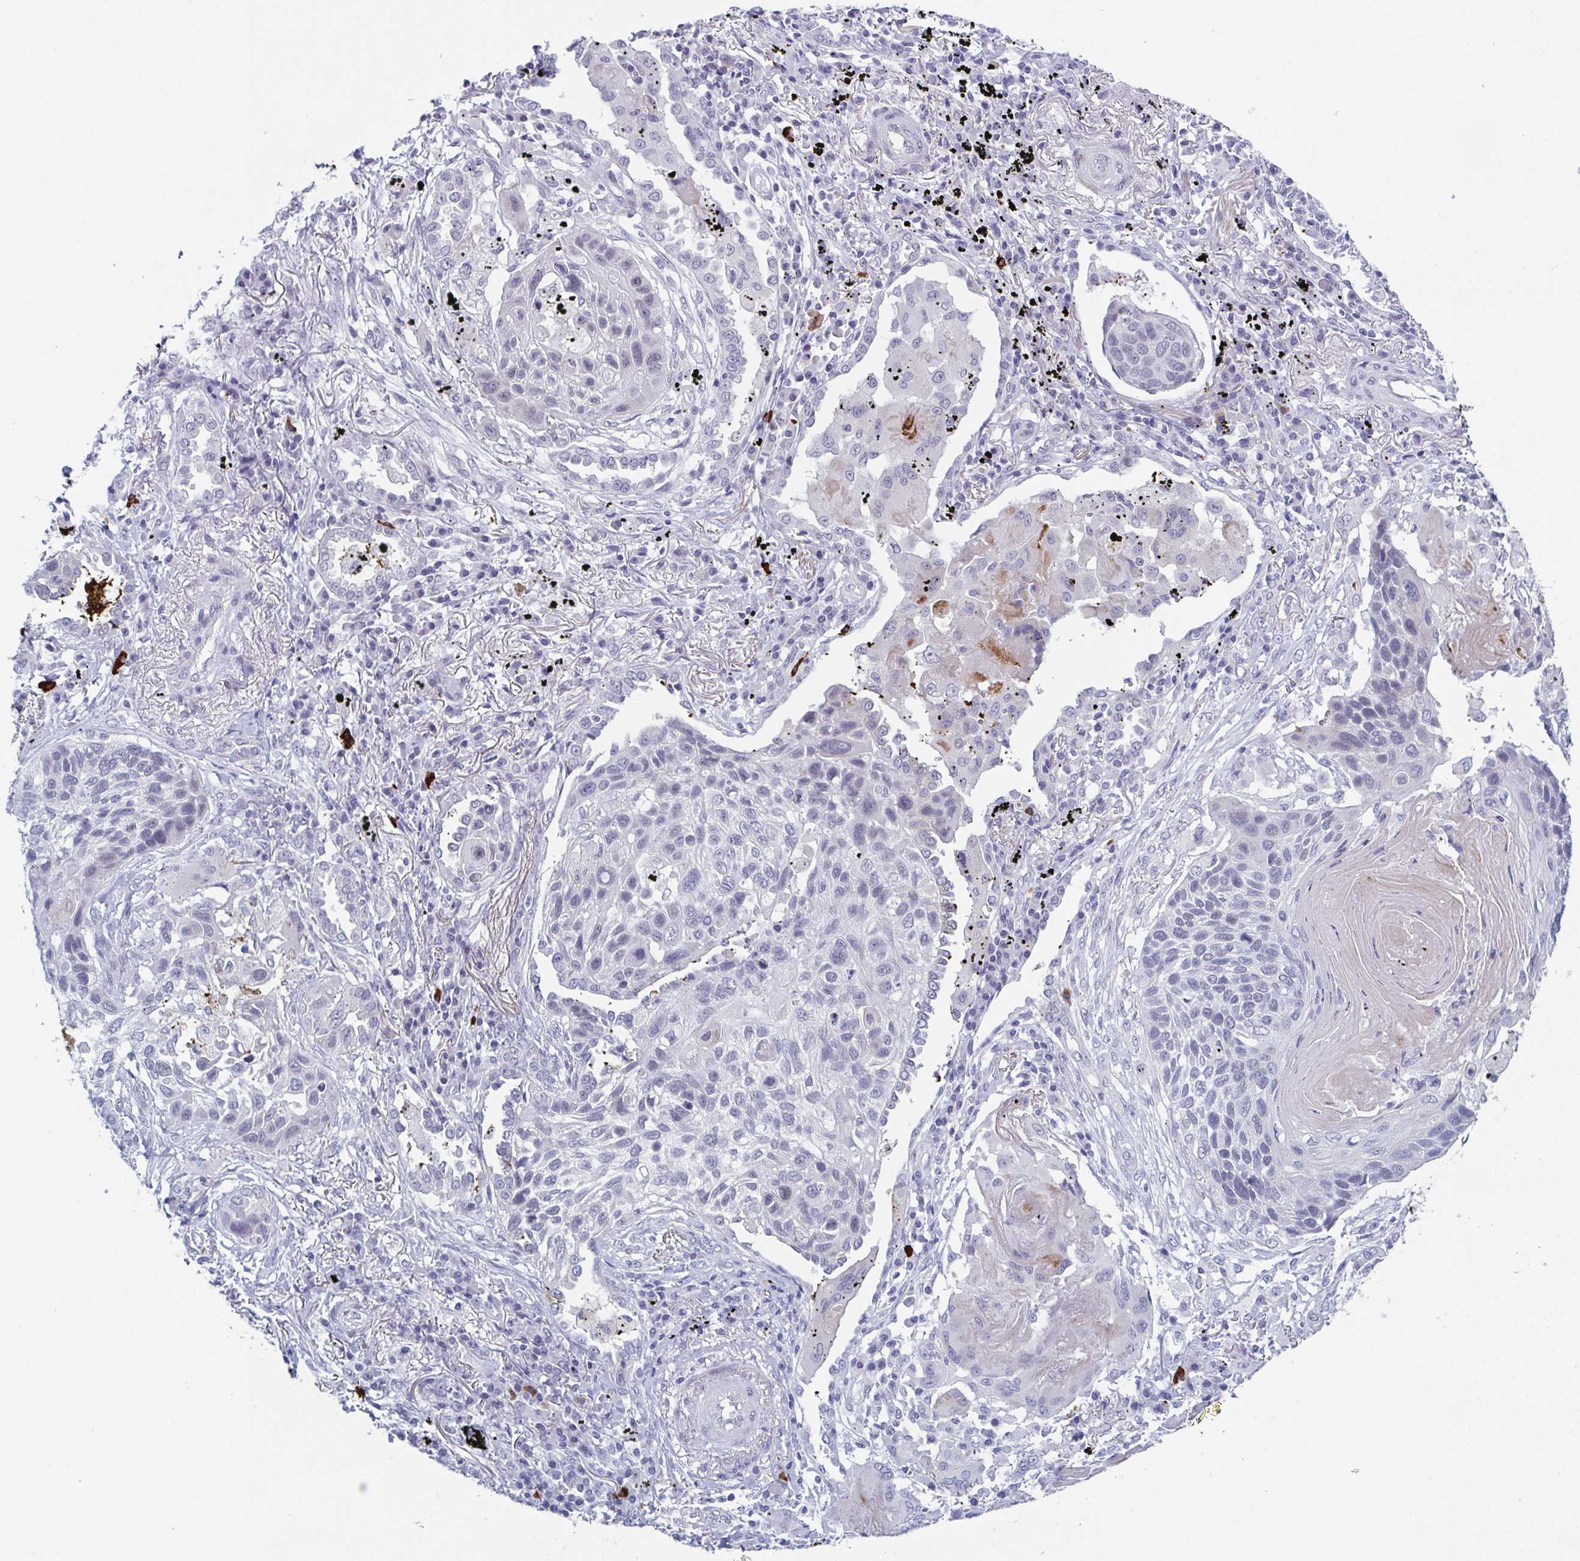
{"staining": {"intensity": "negative", "quantity": "none", "location": "none"}, "tissue": "lung cancer", "cell_type": "Tumor cells", "image_type": "cancer", "snomed": [{"axis": "morphology", "description": "Squamous cell carcinoma, NOS"}, {"axis": "topography", "description": "Lung"}], "caption": "This is an immunohistochemistry image of human lung squamous cell carcinoma. There is no expression in tumor cells.", "gene": "ZFP64", "patient": {"sex": "male", "age": 78}}